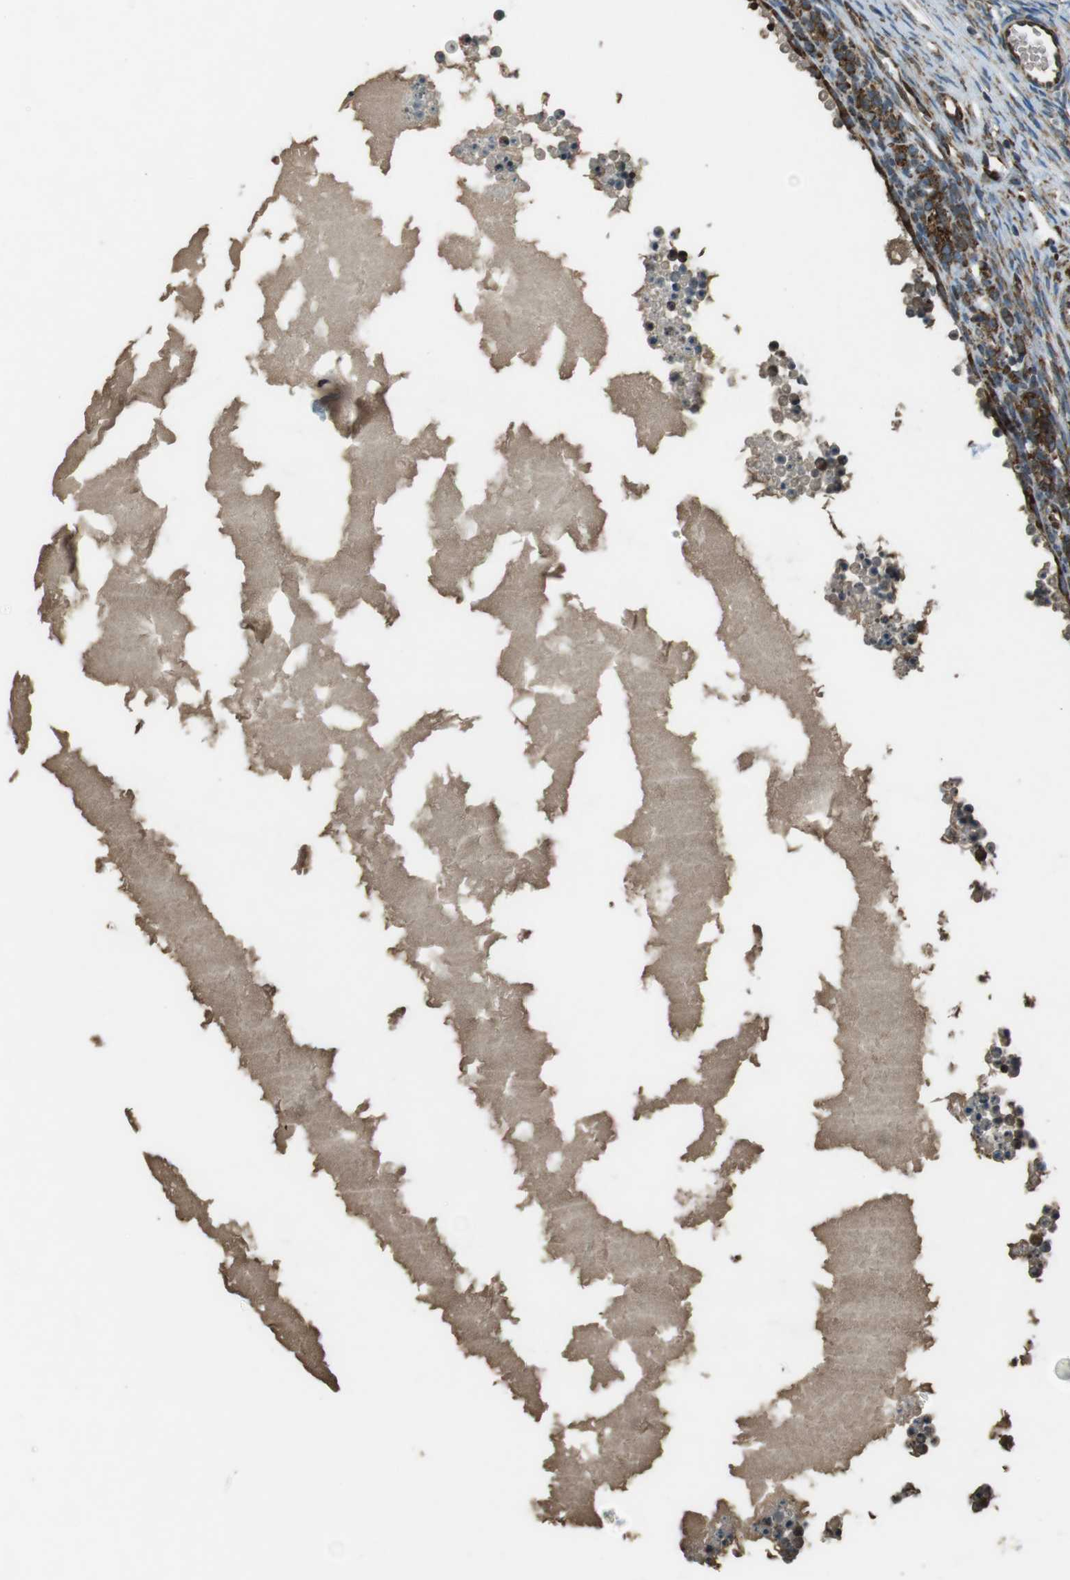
{"staining": {"intensity": "strong", "quantity": ">75%", "location": "cytoplasmic/membranous"}, "tissue": "ovary", "cell_type": "Follicle cells", "image_type": "normal", "snomed": [{"axis": "morphology", "description": "Normal tissue, NOS"}, {"axis": "topography", "description": "Ovary"}], "caption": "Protein positivity by immunohistochemistry displays strong cytoplasmic/membranous staining in about >75% of follicle cells in normal ovary.", "gene": "KTN1", "patient": {"sex": "female", "age": 35}}